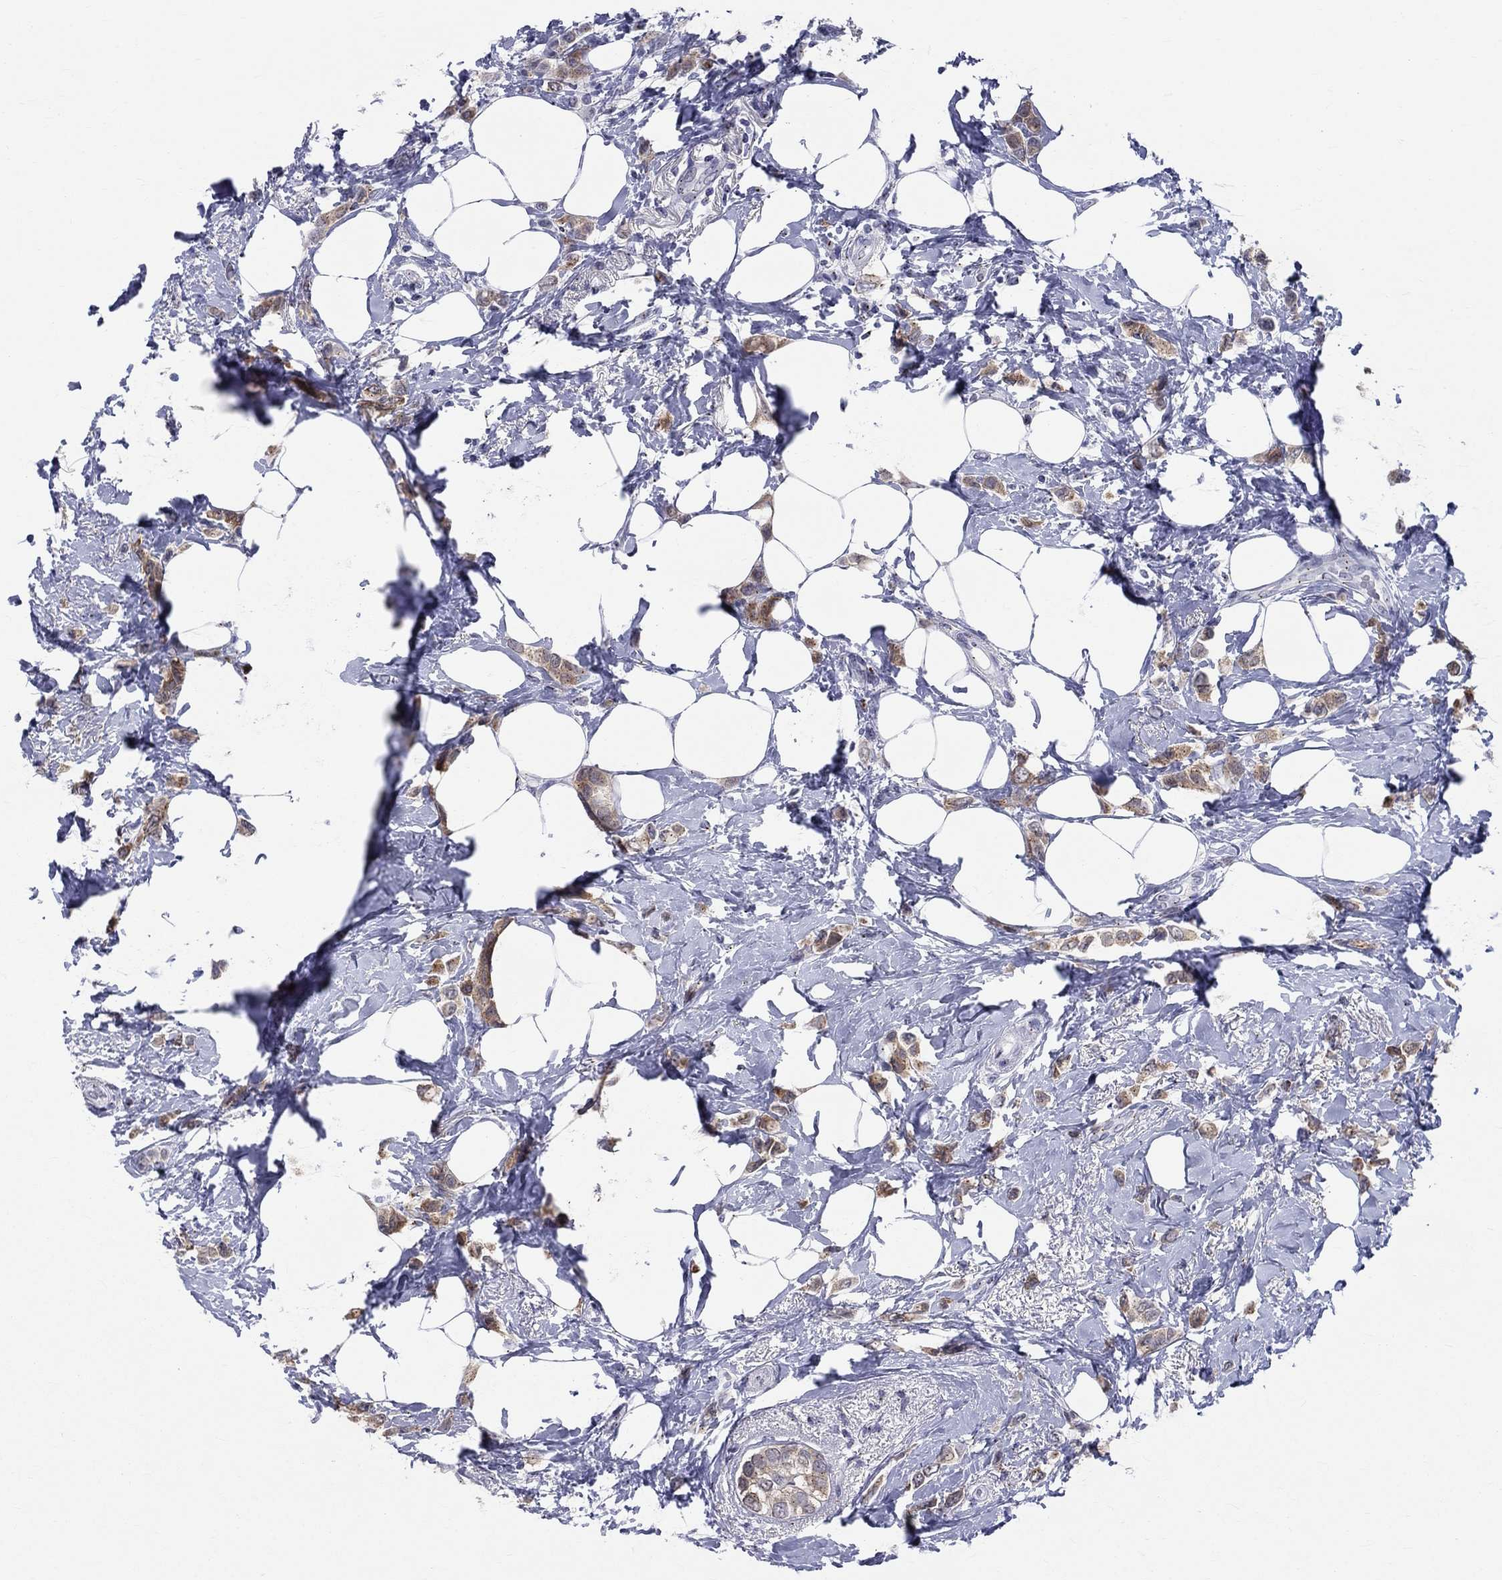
{"staining": {"intensity": "moderate", "quantity": ">75%", "location": "cytoplasmic/membranous"}, "tissue": "breast cancer", "cell_type": "Tumor cells", "image_type": "cancer", "snomed": [{"axis": "morphology", "description": "Lobular carcinoma"}, {"axis": "topography", "description": "Breast"}], "caption": "Immunohistochemistry micrograph of breast cancer (lobular carcinoma) stained for a protein (brown), which shows medium levels of moderate cytoplasmic/membranous positivity in approximately >75% of tumor cells.", "gene": "CEP43", "patient": {"sex": "female", "age": 66}}